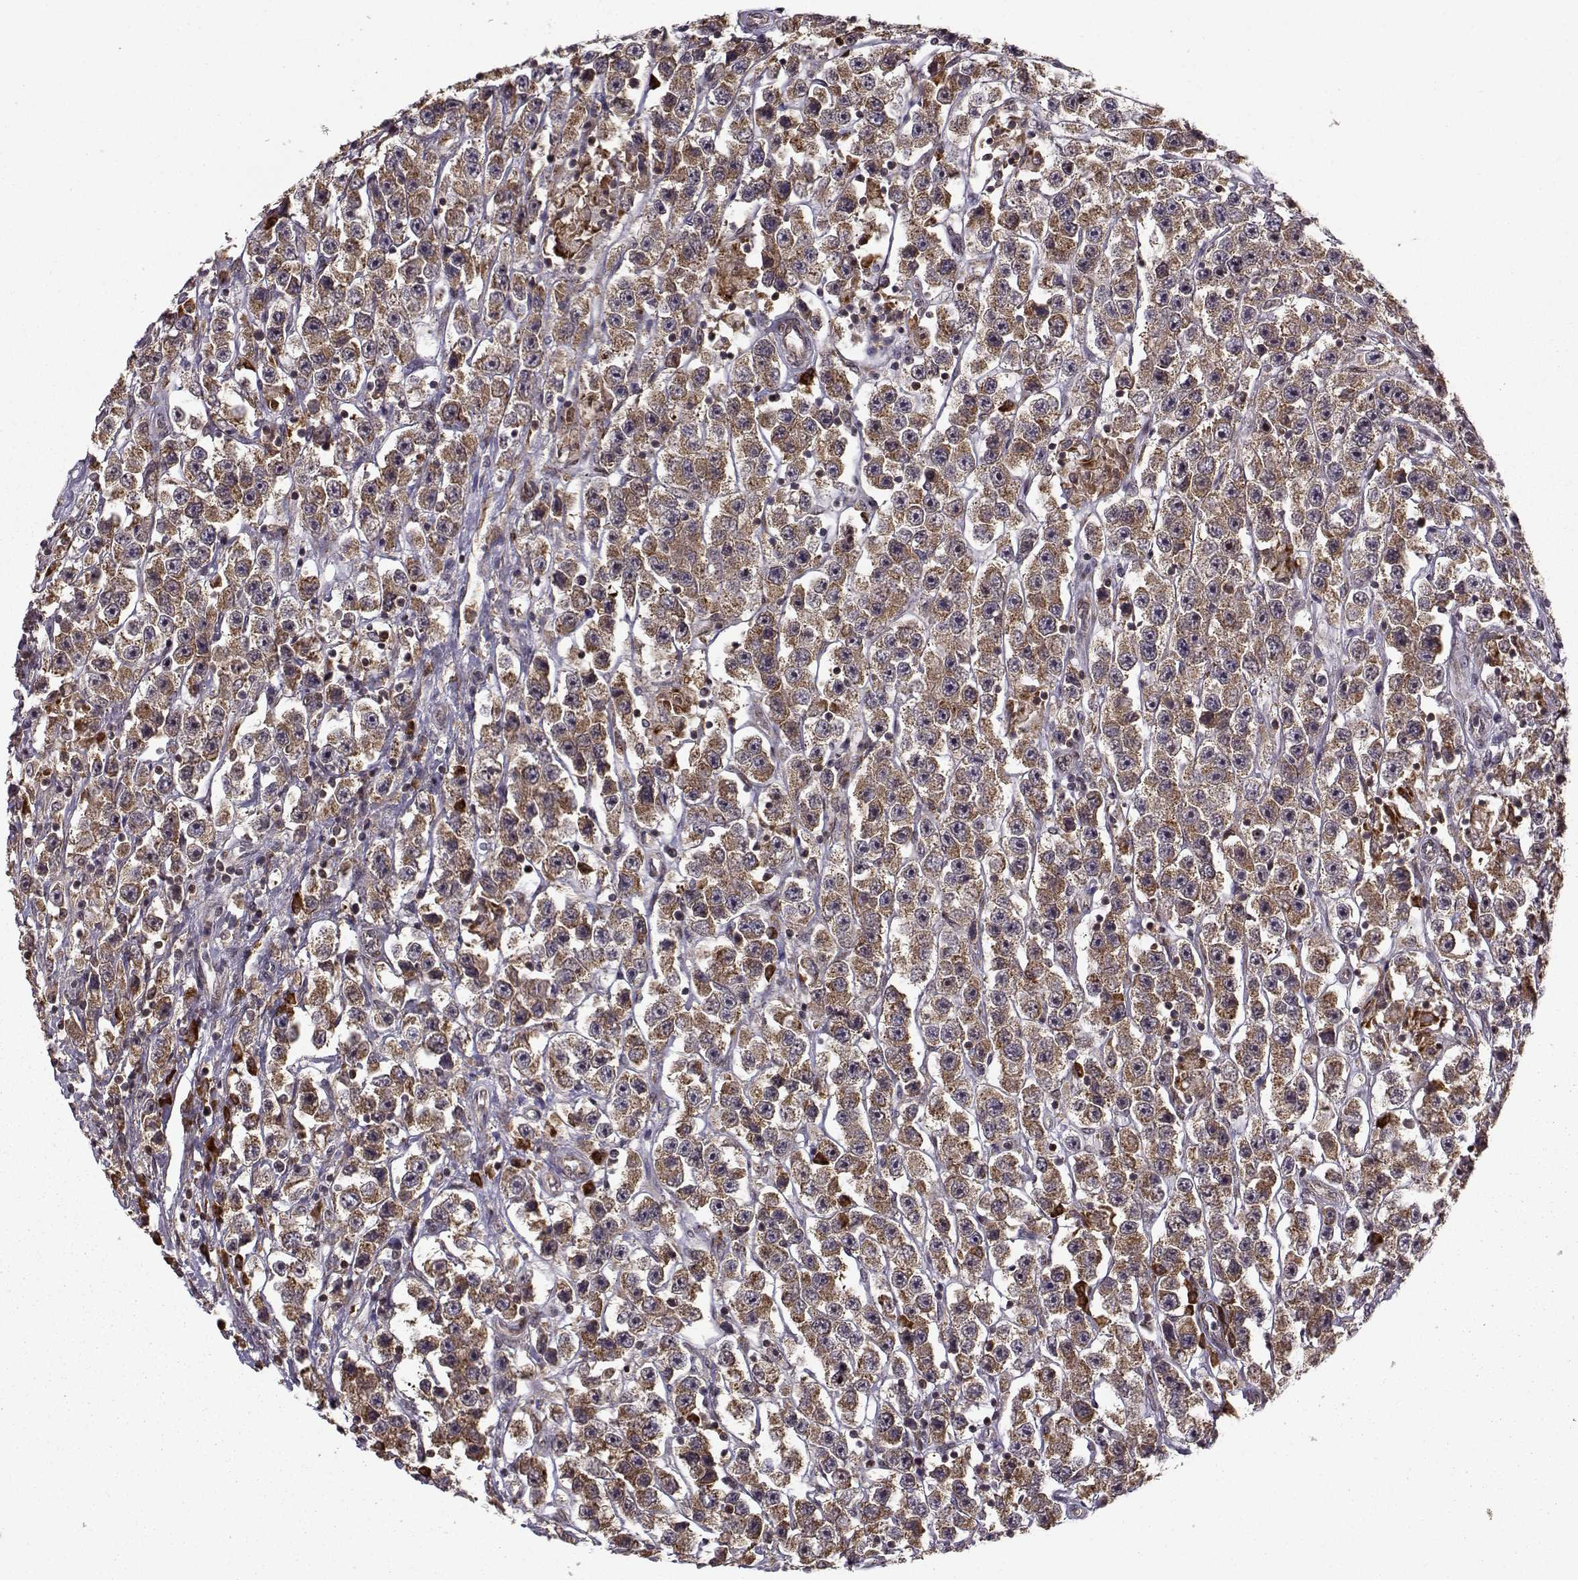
{"staining": {"intensity": "strong", "quantity": ">75%", "location": "cytoplasmic/membranous"}, "tissue": "testis cancer", "cell_type": "Tumor cells", "image_type": "cancer", "snomed": [{"axis": "morphology", "description": "Seminoma, NOS"}, {"axis": "topography", "description": "Testis"}], "caption": "Strong cytoplasmic/membranous staining for a protein is present in approximately >75% of tumor cells of testis cancer using immunohistochemistry (IHC).", "gene": "RPL31", "patient": {"sex": "male", "age": 45}}